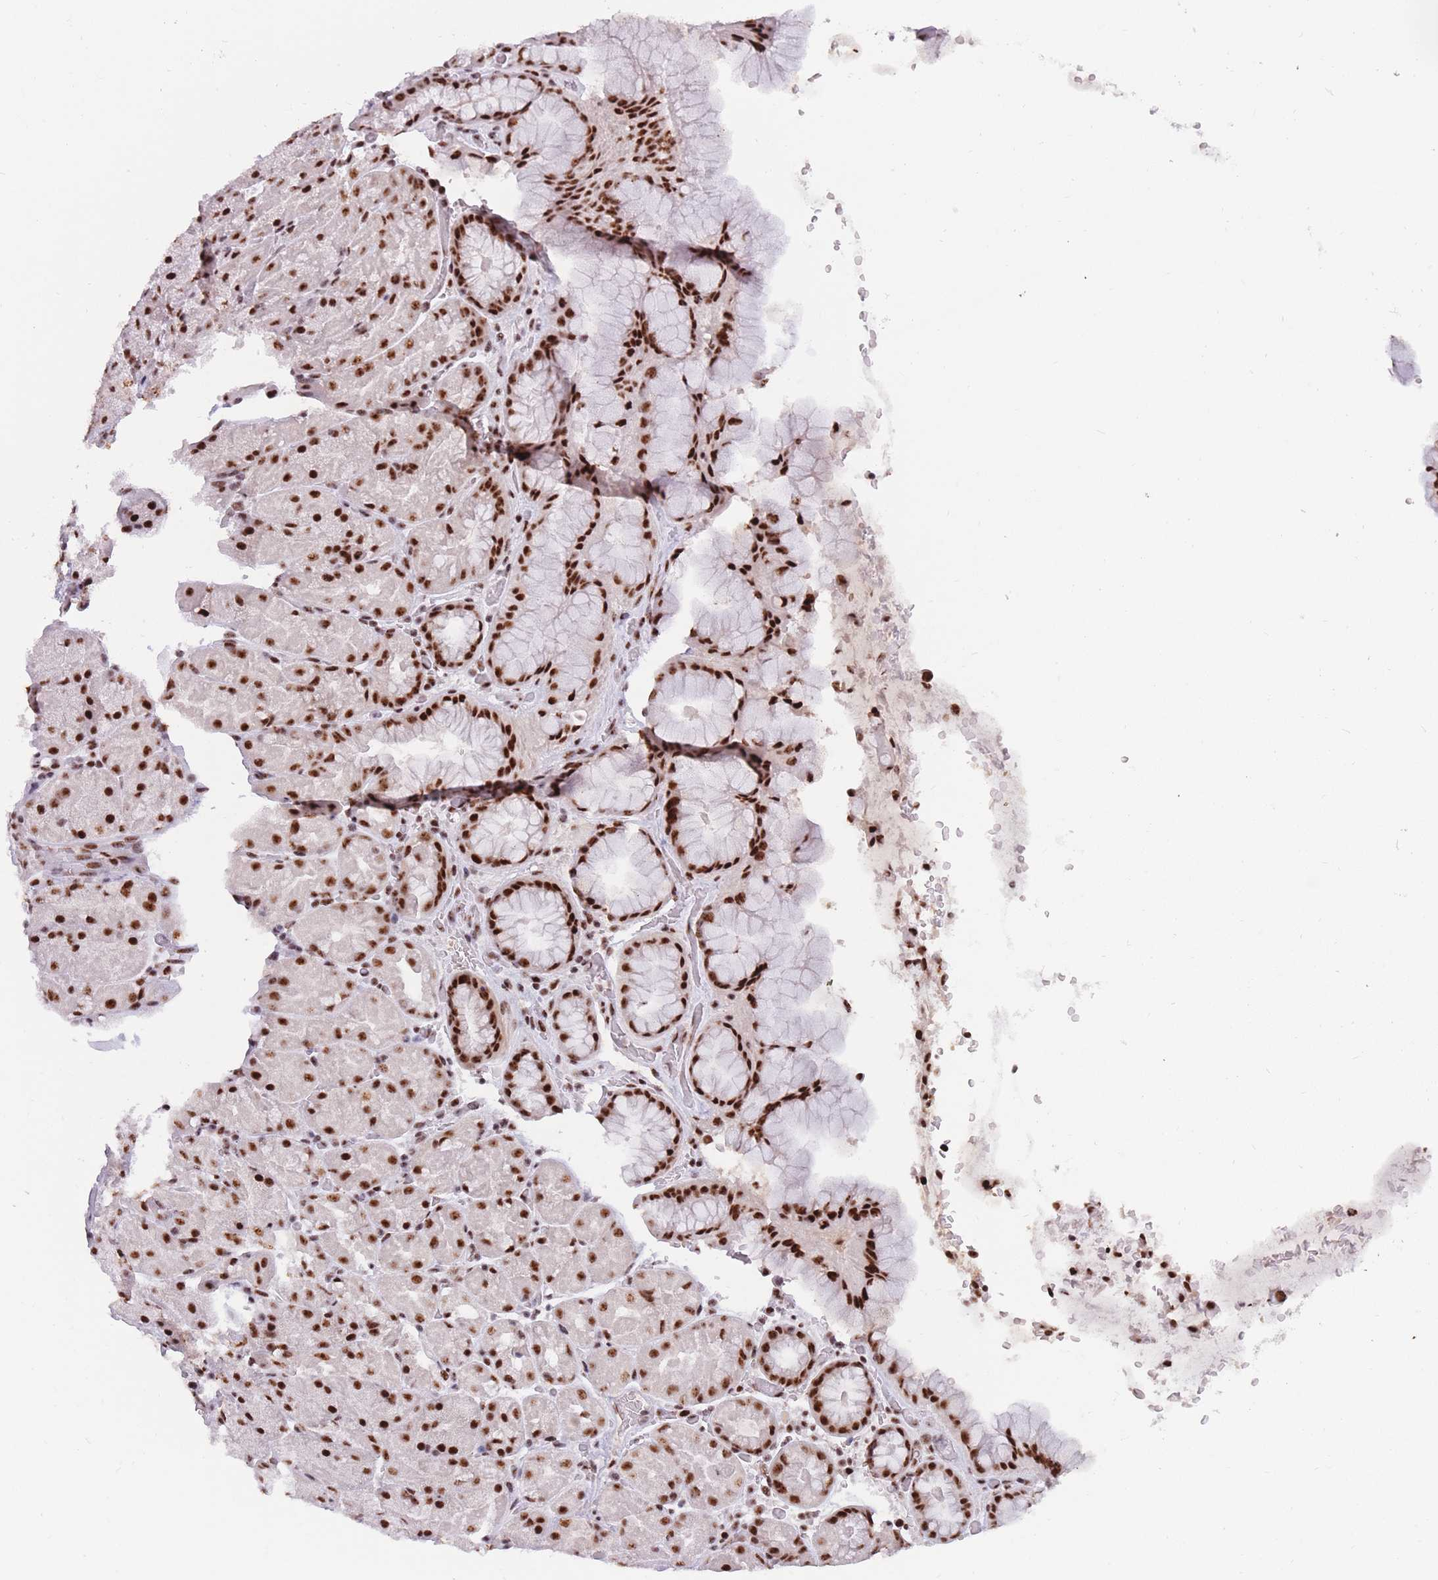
{"staining": {"intensity": "strong", "quantity": ">75%", "location": "nuclear"}, "tissue": "stomach", "cell_type": "Glandular cells", "image_type": "normal", "snomed": [{"axis": "morphology", "description": "Normal tissue, NOS"}, {"axis": "topography", "description": "Stomach, upper"}, {"axis": "topography", "description": "Stomach, lower"}], "caption": "Strong nuclear staining for a protein is present in about >75% of glandular cells of benign stomach using immunohistochemistry.", "gene": "TMEM35B", "patient": {"sex": "male", "age": 67}}